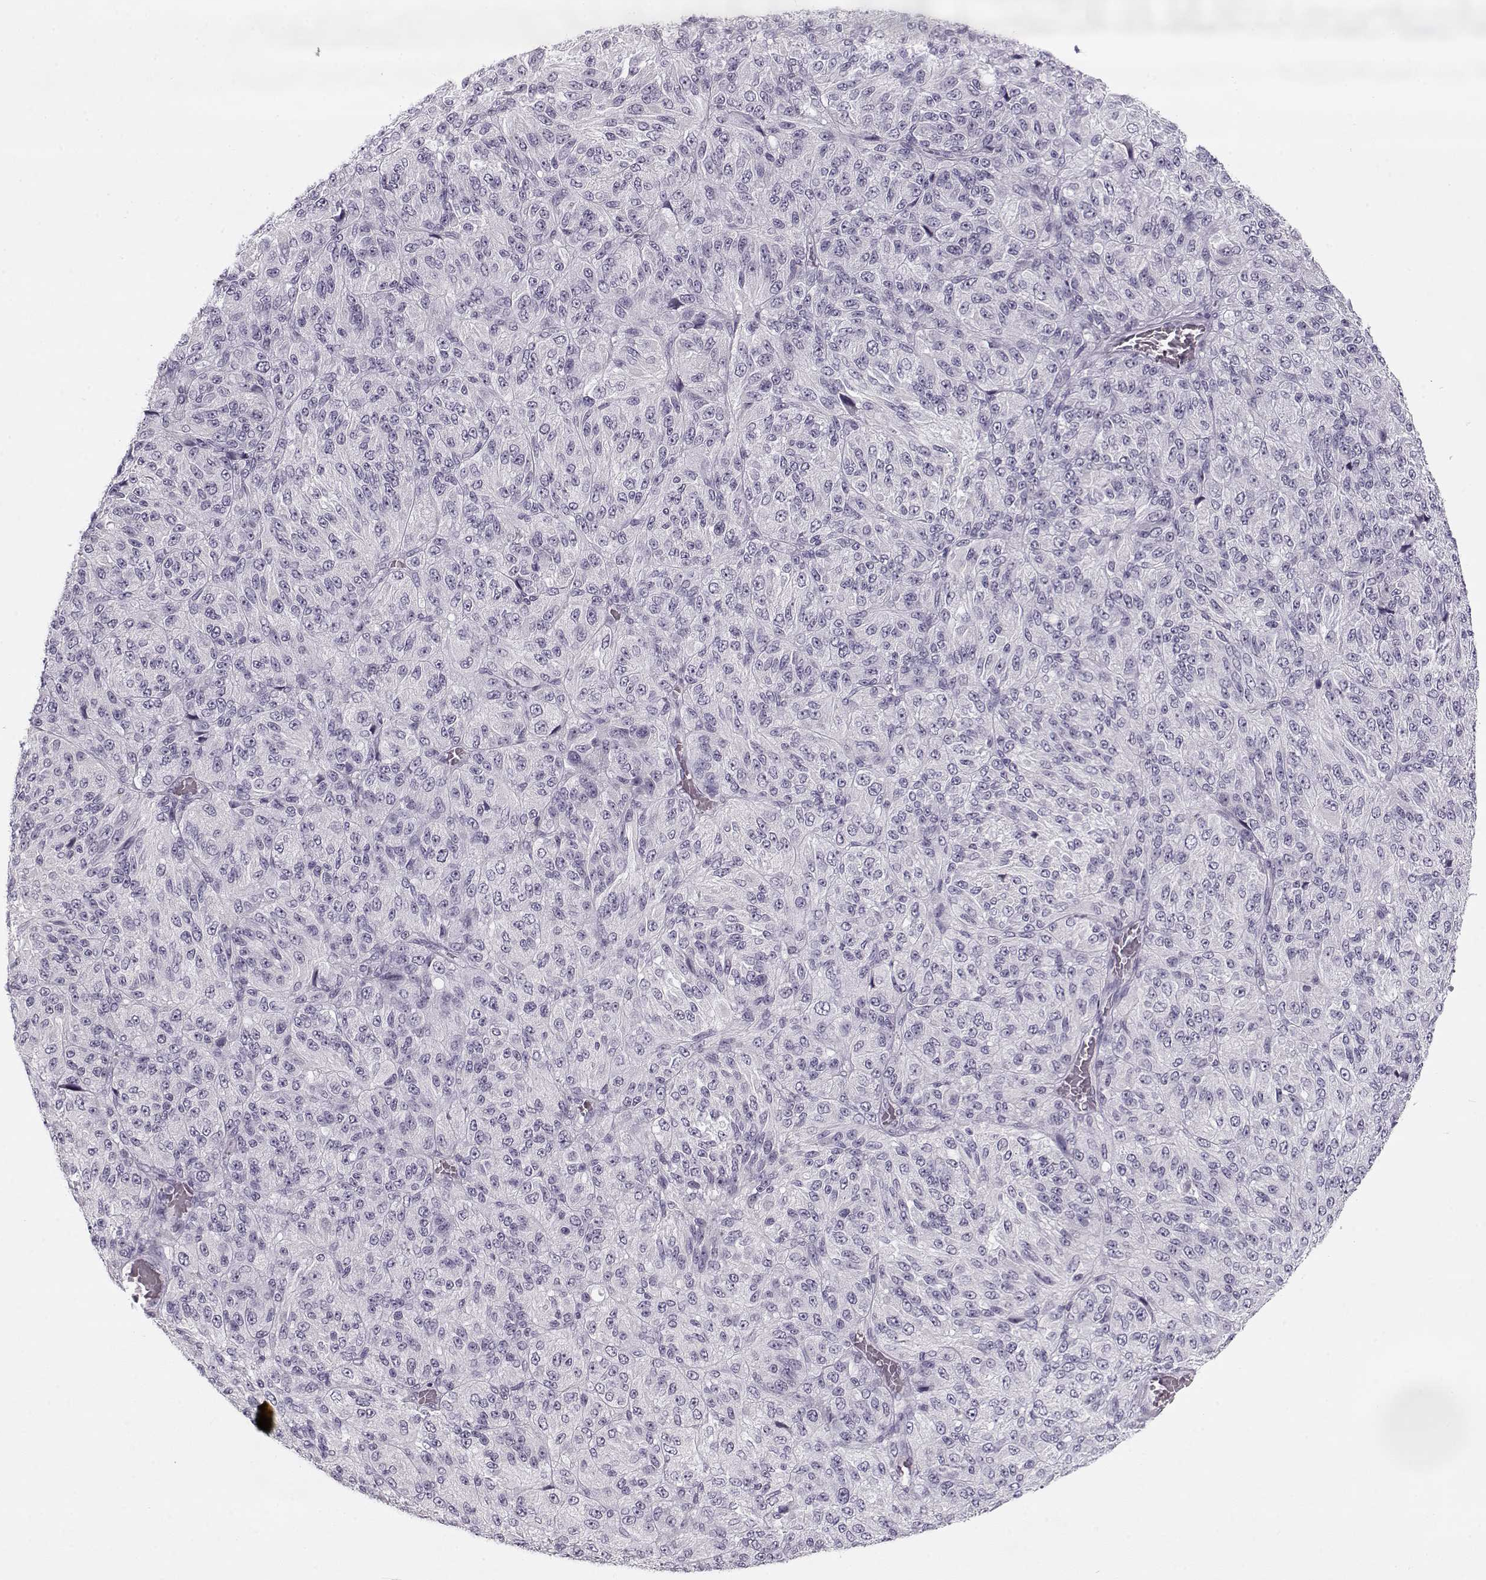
{"staining": {"intensity": "negative", "quantity": "none", "location": "none"}, "tissue": "melanoma", "cell_type": "Tumor cells", "image_type": "cancer", "snomed": [{"axis": "morphology", "description": "Malignant melanoma, Metastatic site"}, {"axis": "topography", "description": "Brain"}], "caption": "Tumor cells show no significant protein expression in melanoma.", "gene": "PNMT", "patient": {"sex": "female", "age": 56}}